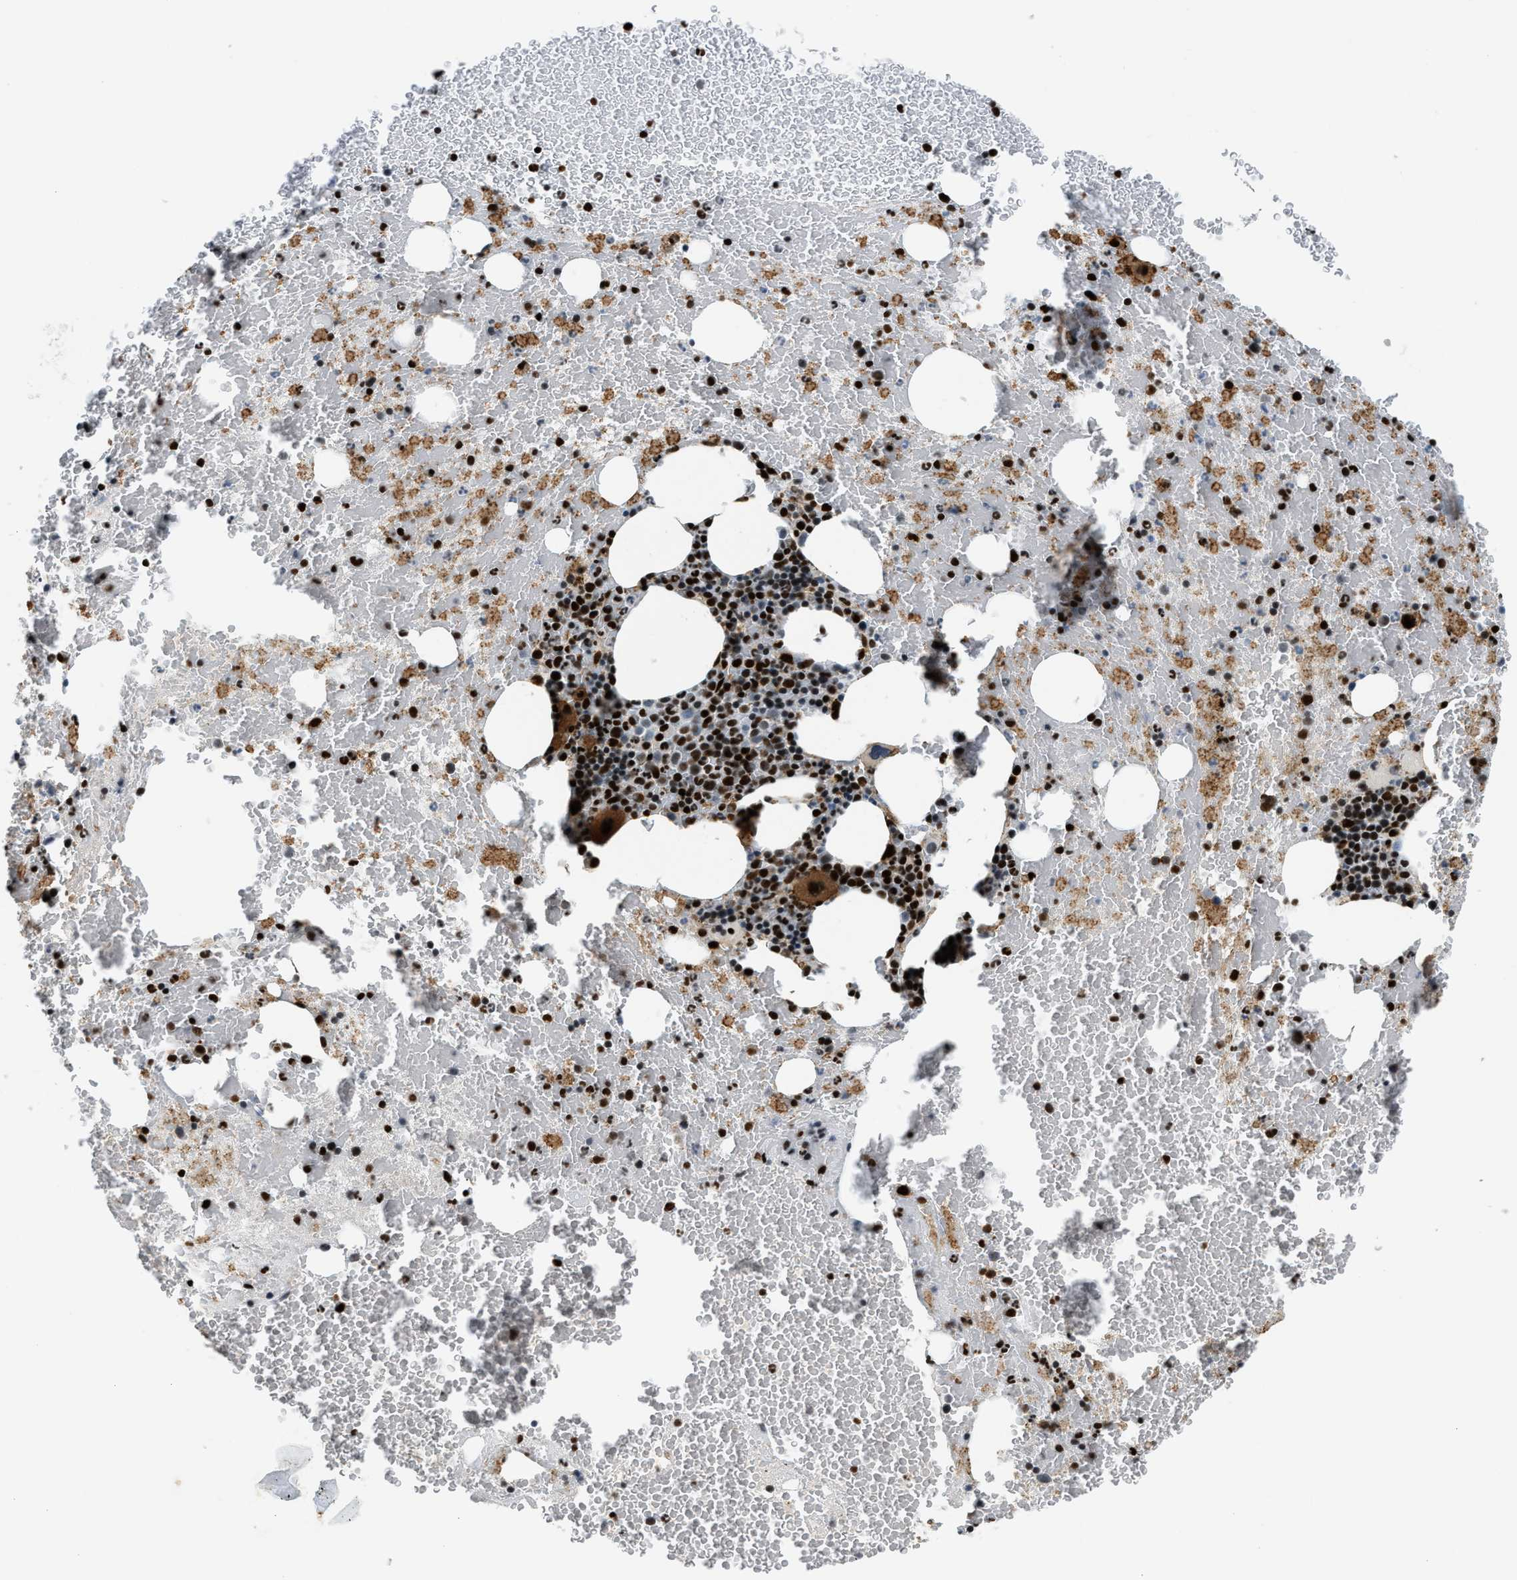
{"staining": {"intensity": "strong", "quantity": ">75%", "location": "cytoplasmic/membranous,nuclear"}, "tissue": "bone marrow", "cell_type": "Hematopoietic cells", "image_type": "normal", "snomed": [{"axis": "morphology", "description": "Normal tissue, NOS"}, {"axis": "morphology", "description": "Inflammation, NOS"}, {"axis": "topography", "description": "Bone marrow"}], "caption": "Hematopoietic cells demonstrate high levels of strong cytoplasmic/membranous,nuclear positivity in approximately >75% of cells in normal human bone marrow. (Brightfield microscopy of DAB IHC at high magnification).", "gene": "GABPB1", "patient": {"sex": "male", "age": 47}}